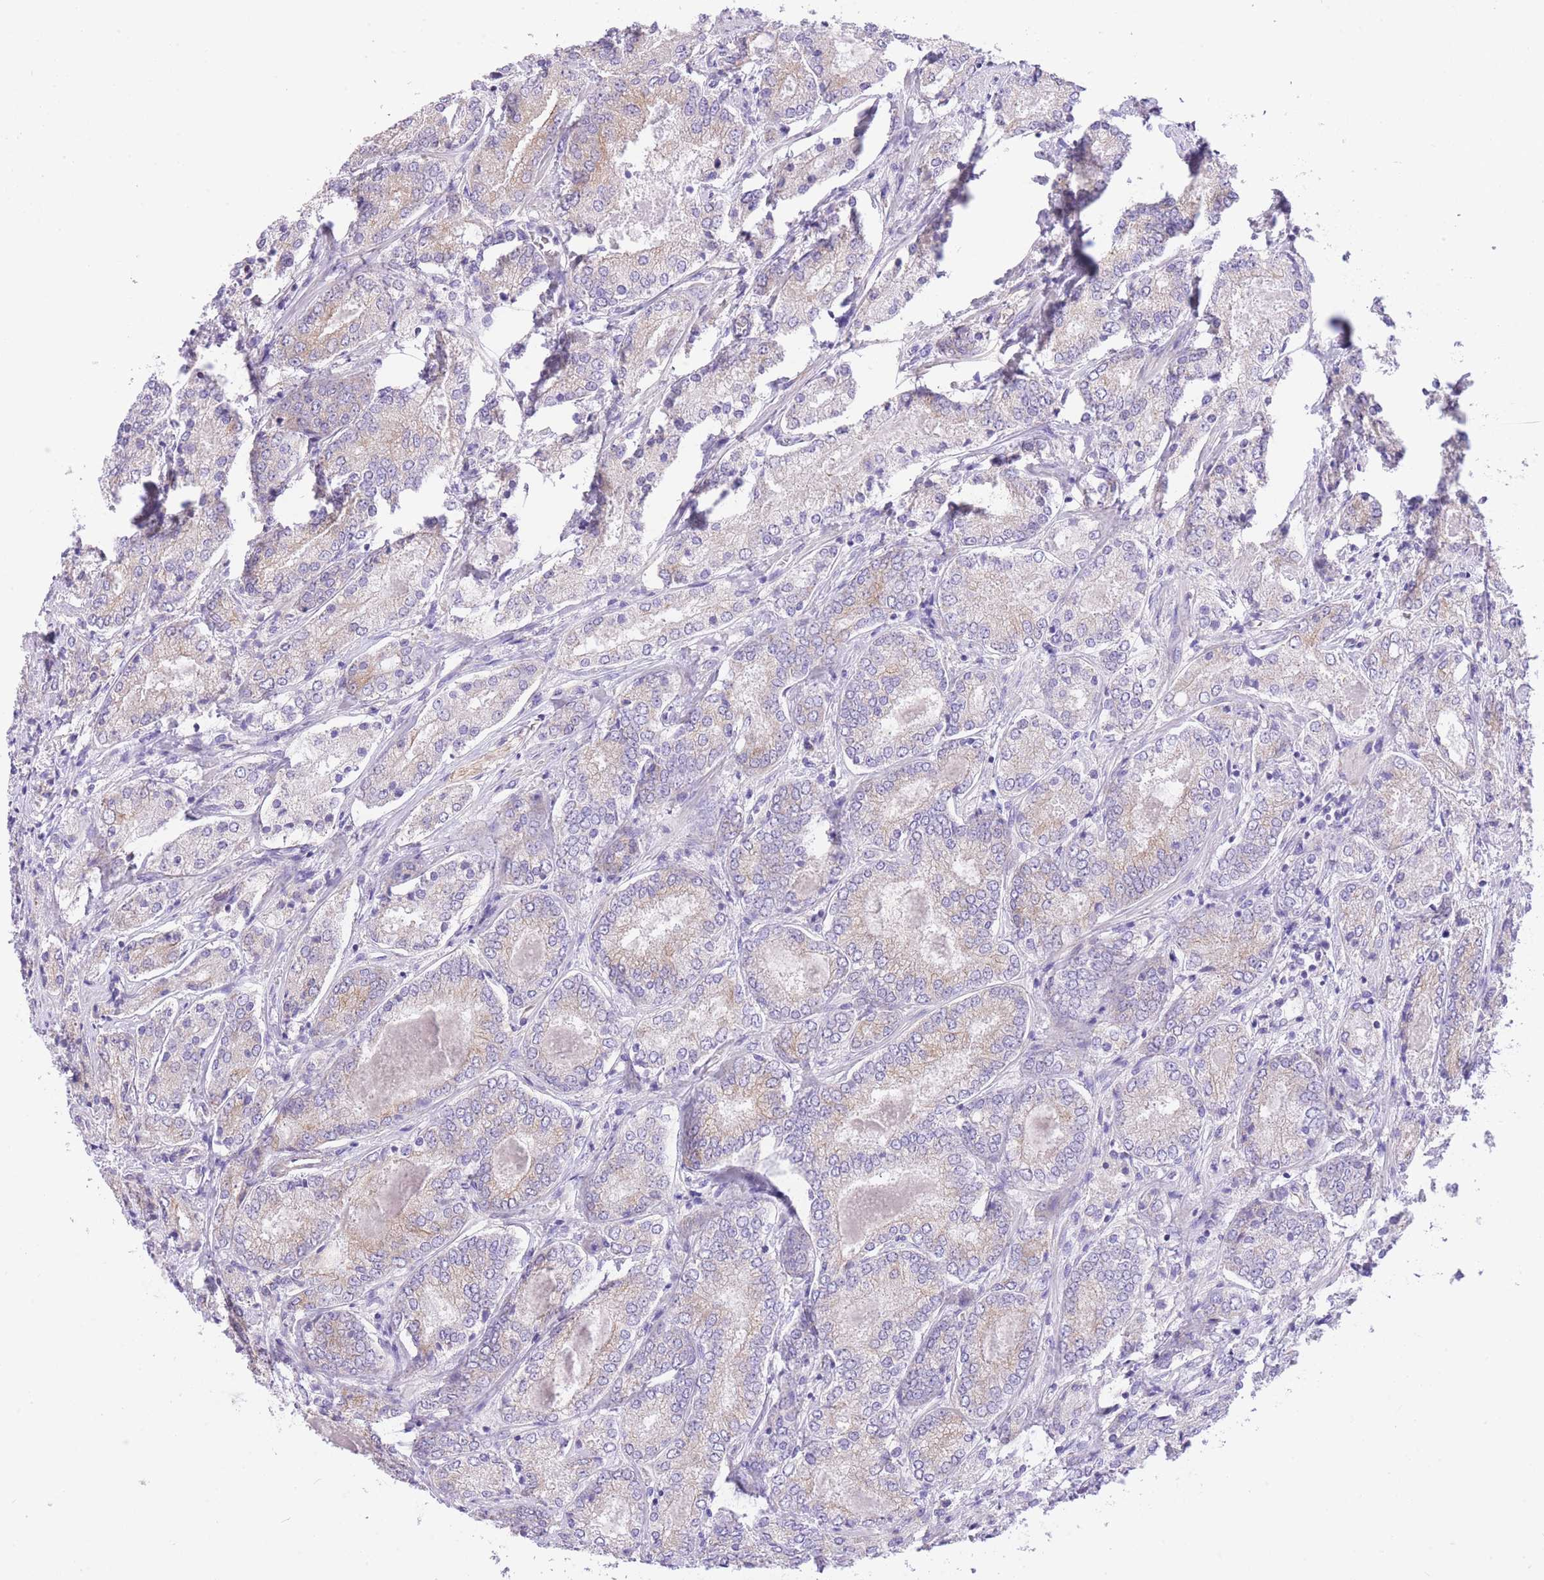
{"staining": {"intensity": "weak", "quantity": "25%-75%", "location": "cytoplasmic/membranous"}, "tissue": "prostate cancer", "cell_type": "Tumor cells", "image_type": "cancer", "snomed": [{"axis": "morphology", "description": "Adenocarcinoma, High grade"}, {"axis": "topography", "description": "Prostate"}], "caption": "Prostate cancer tissue demonstrates weak cytoplasmic/membranous positivity in about 25%-75% of tumor cells Using DAB (3,3'-diaminobenzidine) (brown) and hematoxylin (blue) stains, captured at high magnification using brightfield microscopy.", "gene": "RHOU", "patient": {"sex": "male", "age": 63}}